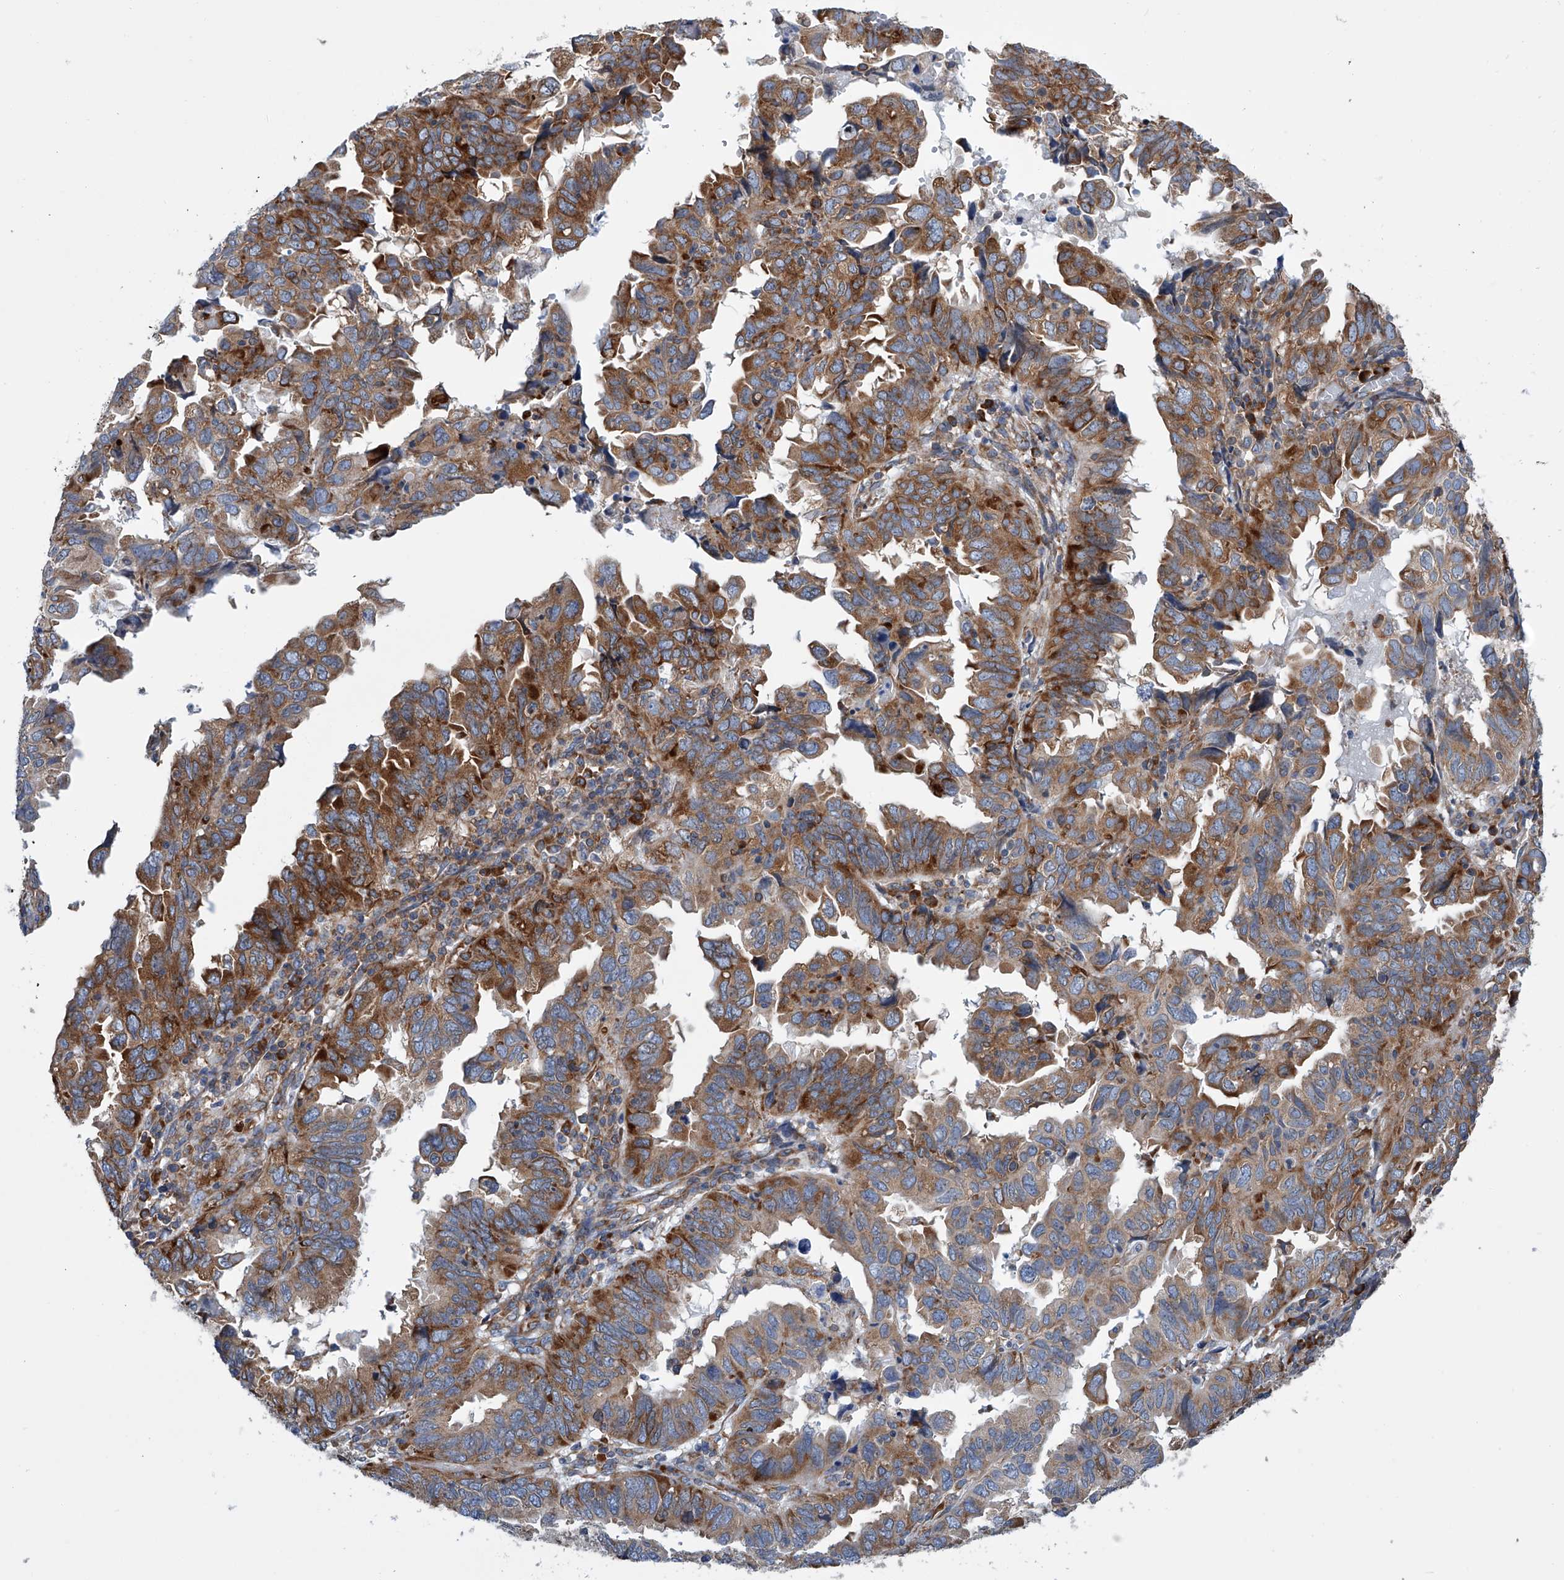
{"staining": {"intensity": "moderate", "quantity": ">75%", "location": "cytoplasmic/membranous"}, "tissue": "endometrial cancer", "cell_type": "Tumor cells", "image_type": "cancer", "snomed": [{"axis": "morphology", "description": "Adenocarcinoma, NOS"}, {"axis": "topography", "description": "Uterus"}], "caption": "This image exhibits endometrial cancer stained with IHC to label a protein in brown. The cytoplasmic/membranous of tumor cells show moderate positivity for the protein. Nuclei are counter-stained blue.", "gene": "RPL26L1", "patient": {"sex": "female", "age": 77}}